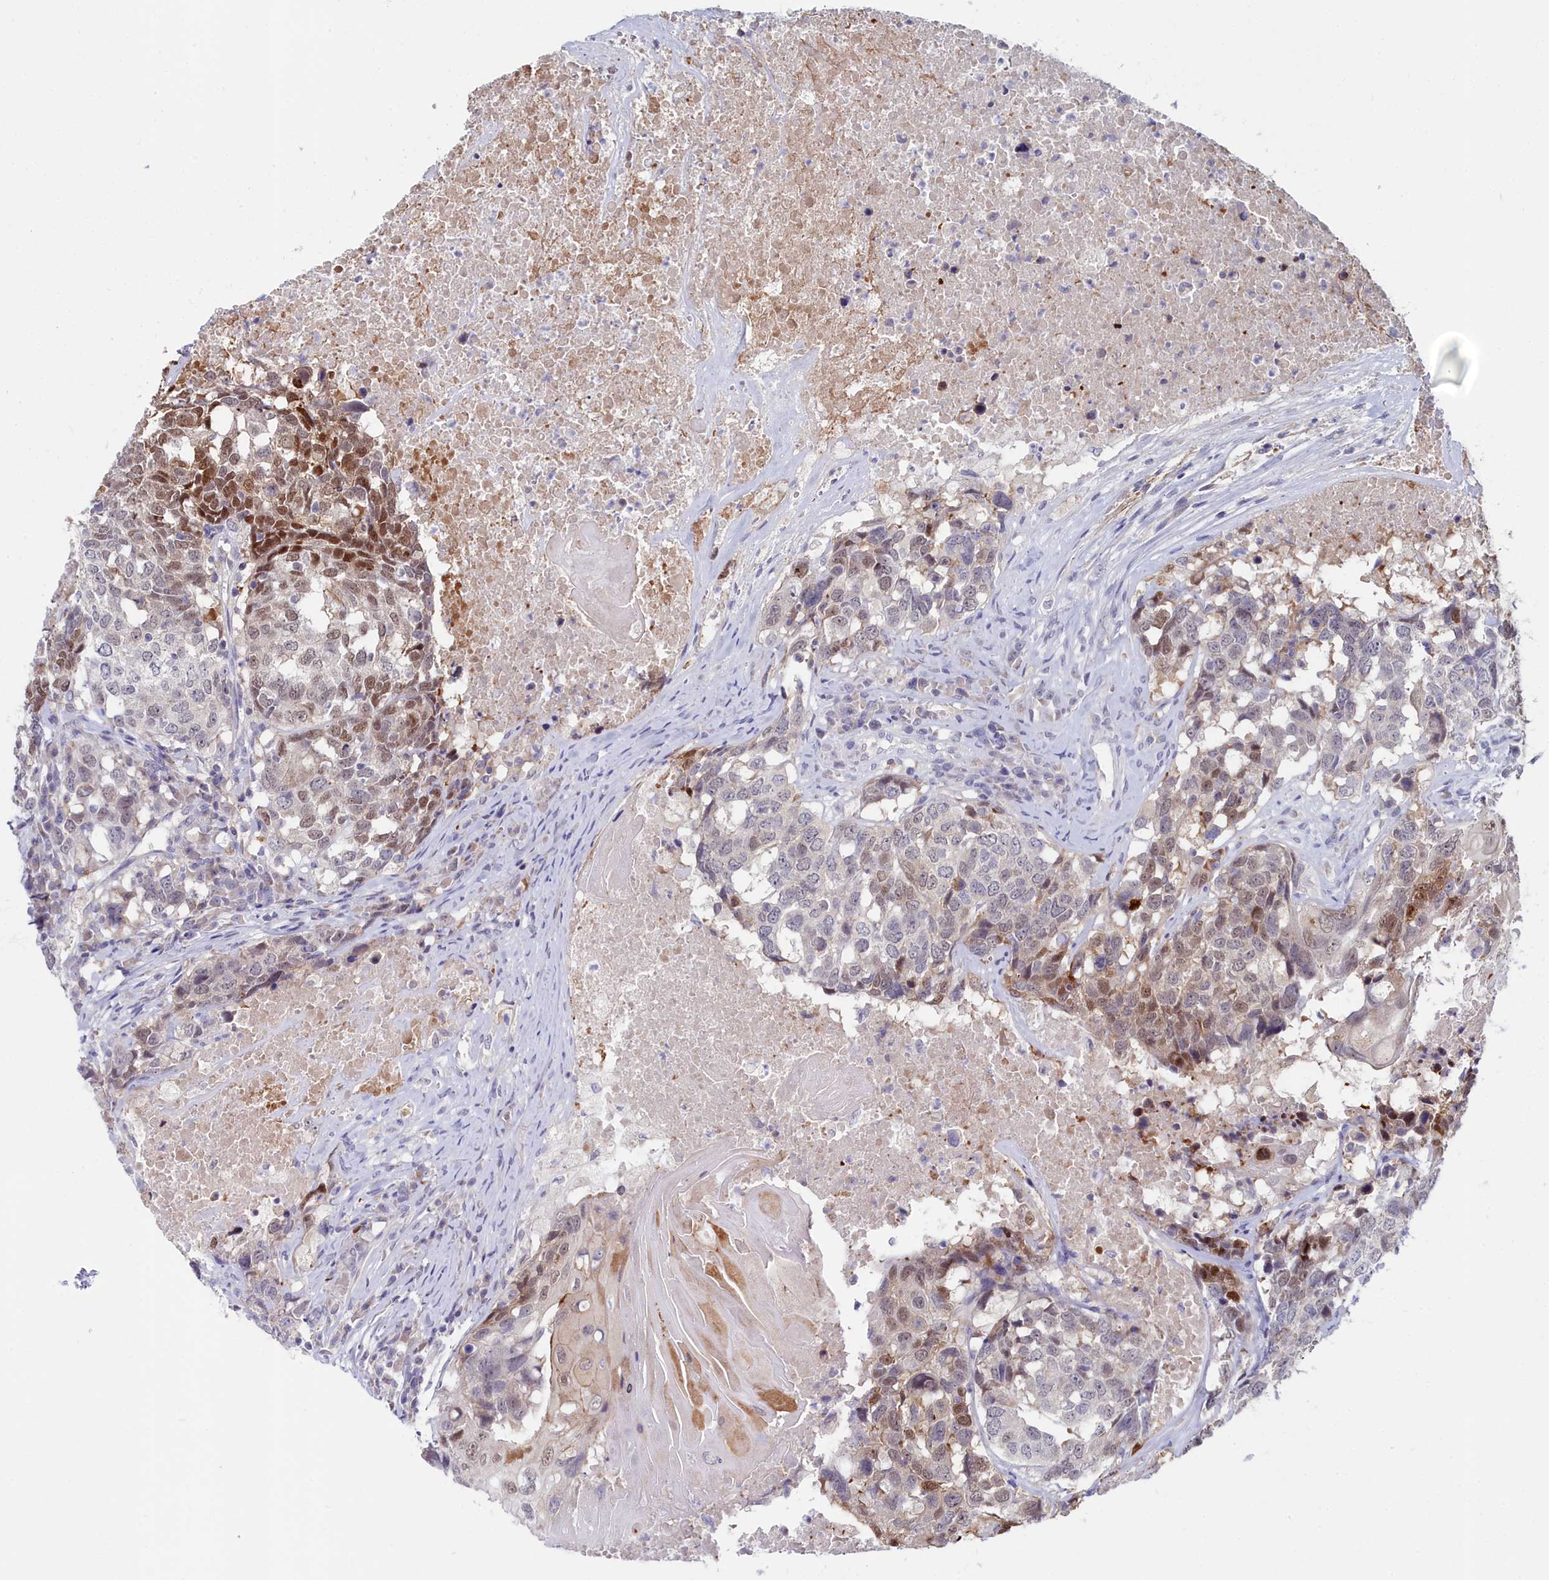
{"staining": {"intensity": "moderate", "quantity": "<25%", "location": "nuclear"}, "tissue": "head and neck cancer", "cell_type": "Tumor cells", "image_type": "cancer", "snomed": [{"axis": "morphology", "description": "Squamous cell carcinoma, NOS"}, {"axis": "topography", "description": "Head-Neck"}], "caption": "A histopathology image of squamous cell carcinoma (head and neck) stained for a protein exhibits moderate nuclear brown staining in tumor cells.", "gene": "KCTD18", "patient": {"sex": "male", "age": 66}}